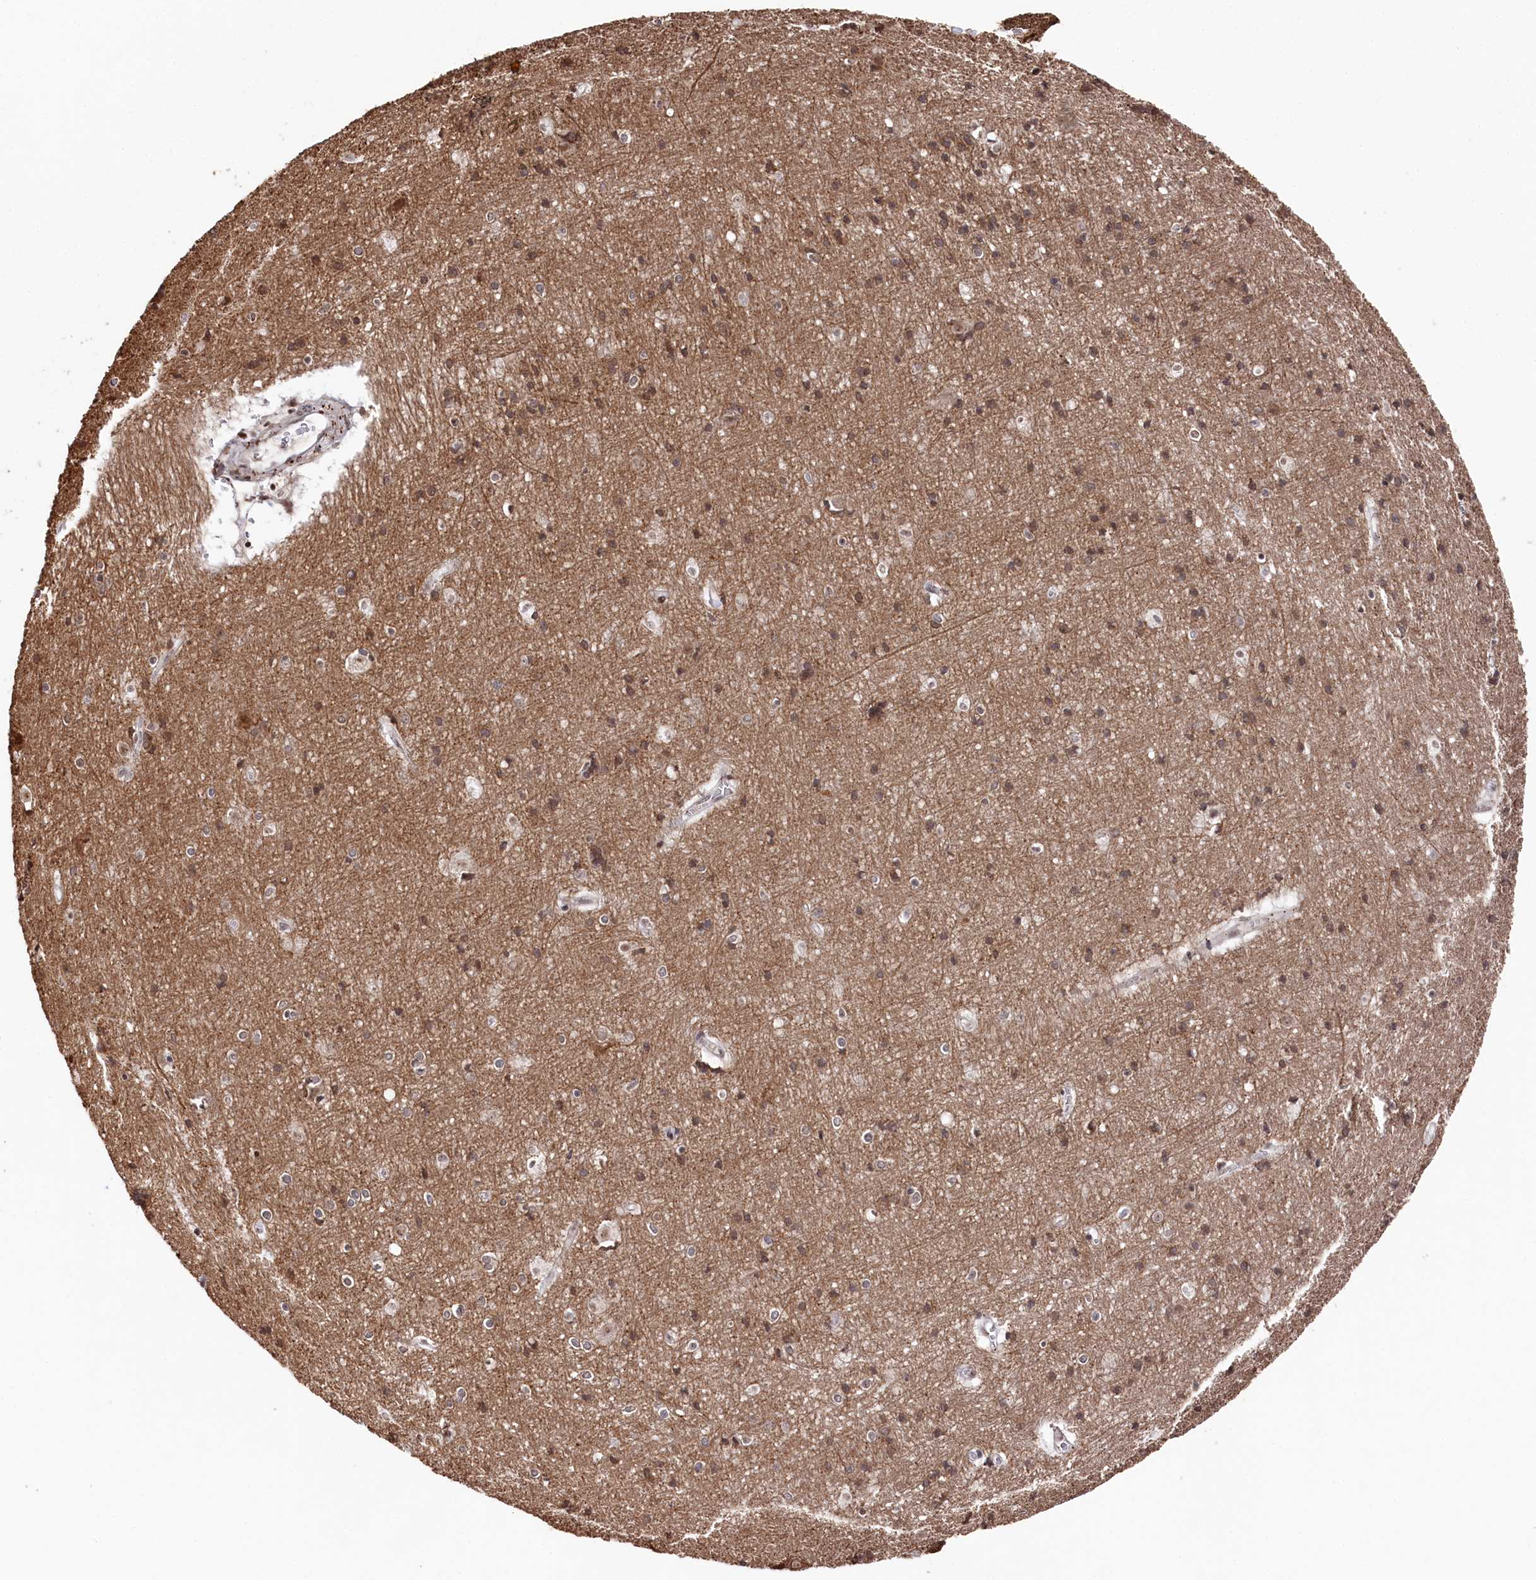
{"staining": {"intensity": "negative", "quantity": "none", "location": "none"}, "tissue": "cerebral cortex", "cell_type": "Endothelial cells", "image_type": "normal", "snomed": [{"axis": "morphology", "description": "Normal tissue, NOS"}, {"axis": "topography", "description": "Cerebral cortex"}], "caption": "Human cerebral cortex stained for a protein using immunohistochemistry exhibits no expression in endothelial cells.", "gene": "POLR2H", "patient": {"sex": "male", "age": 54}}